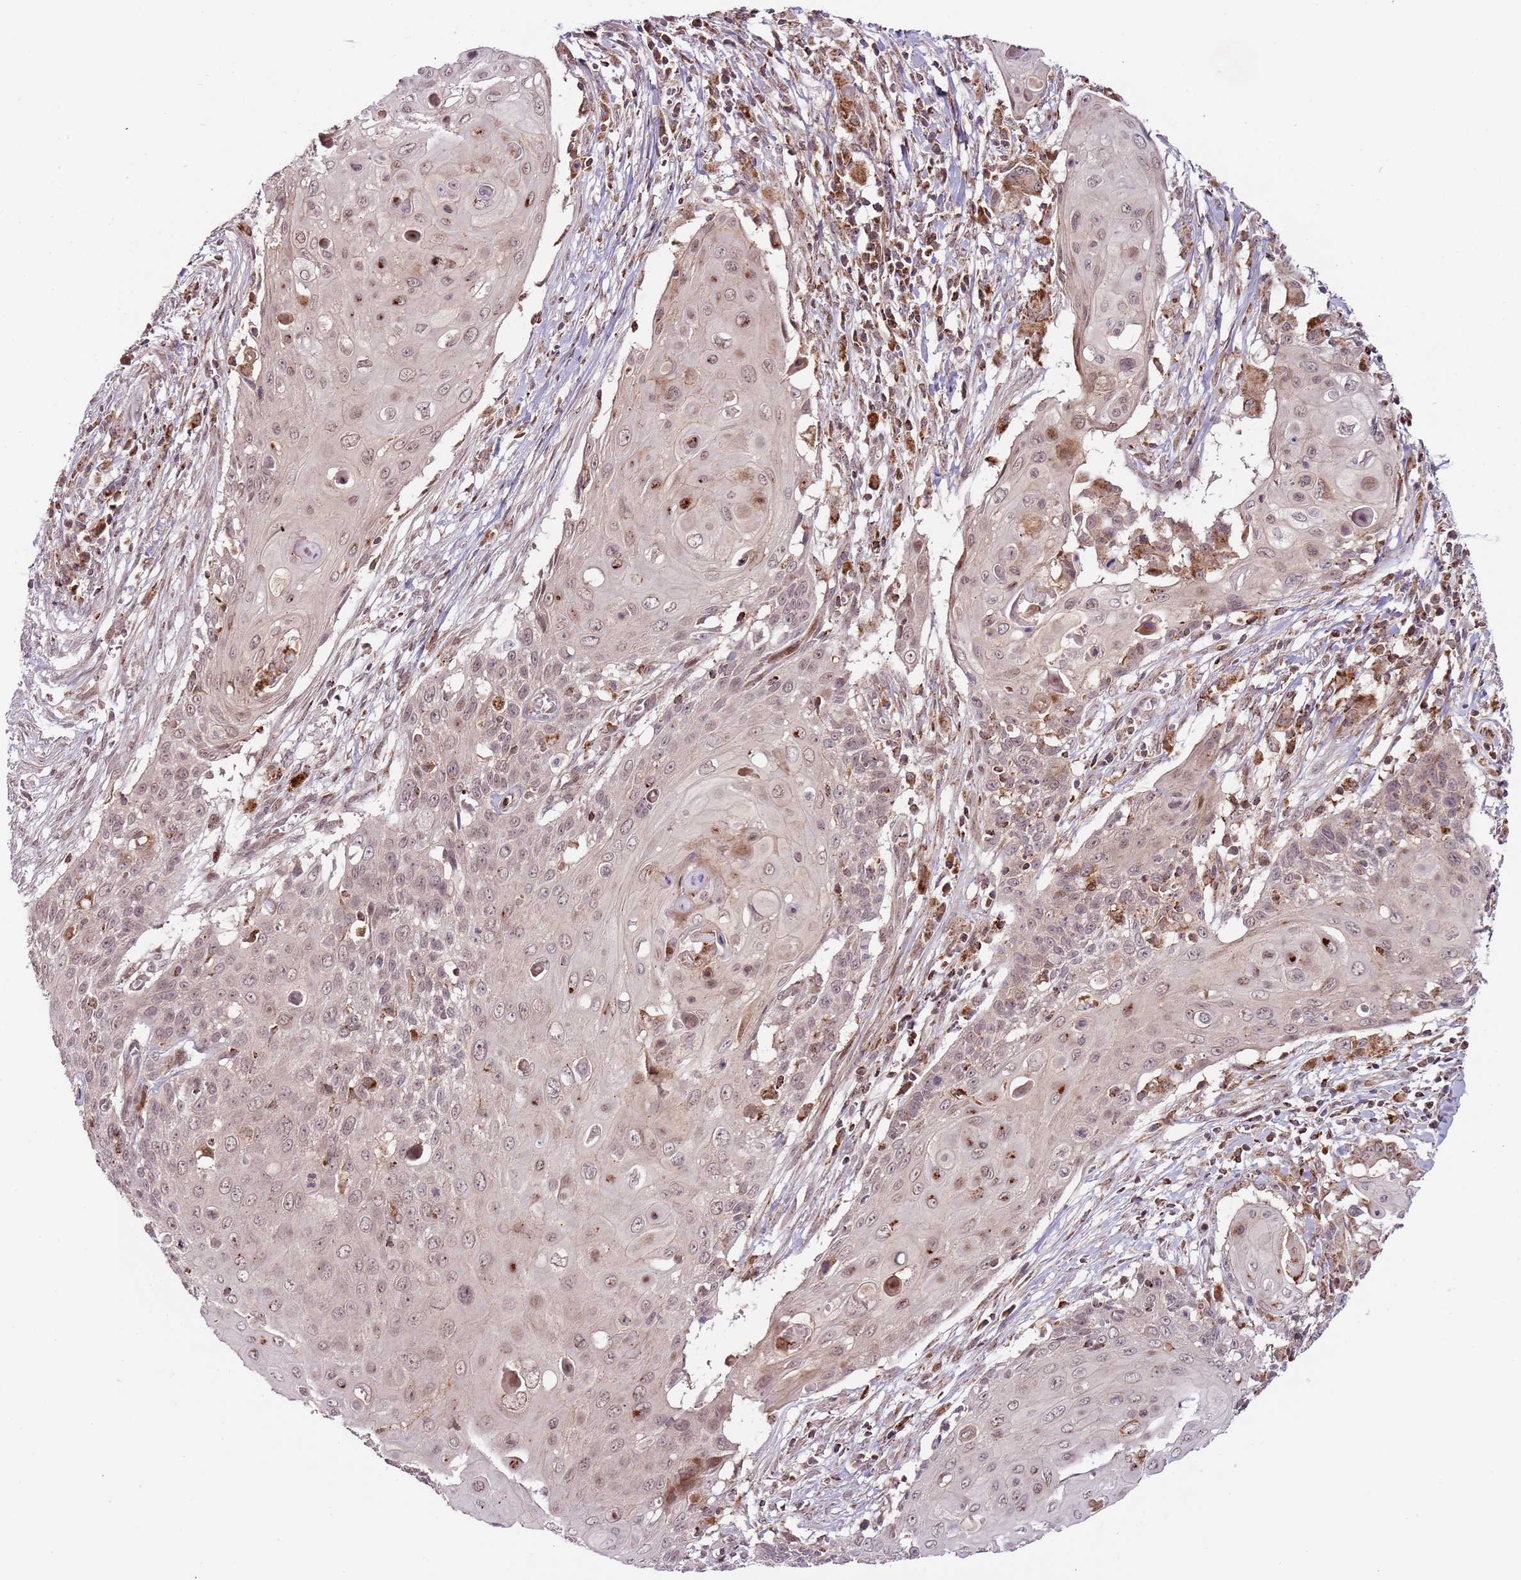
{"staining": {"intensity": "weak", "quantity": "25%-75%", "location": "cytoplasmic/membranous,nuclear"}, "tissue": "cervical cancer", "cell_type": "Tumor cells", "image_type": "cancer", "snomed": [{"axis": "morphology", "description": "Squamous cell carcinoma, NOS"}, {"axis": "topography", "description": "Cervix"}], "caption": "Human cervical cancer (squamous cell carcinoma) stained with a brown dye shows weak cytoplasmic/membranous and nuclear positive positivity in approximately 25%-75% of tumor cells.", "gene": "ULK3", "patient": {"sex": "female", "age": 39}}